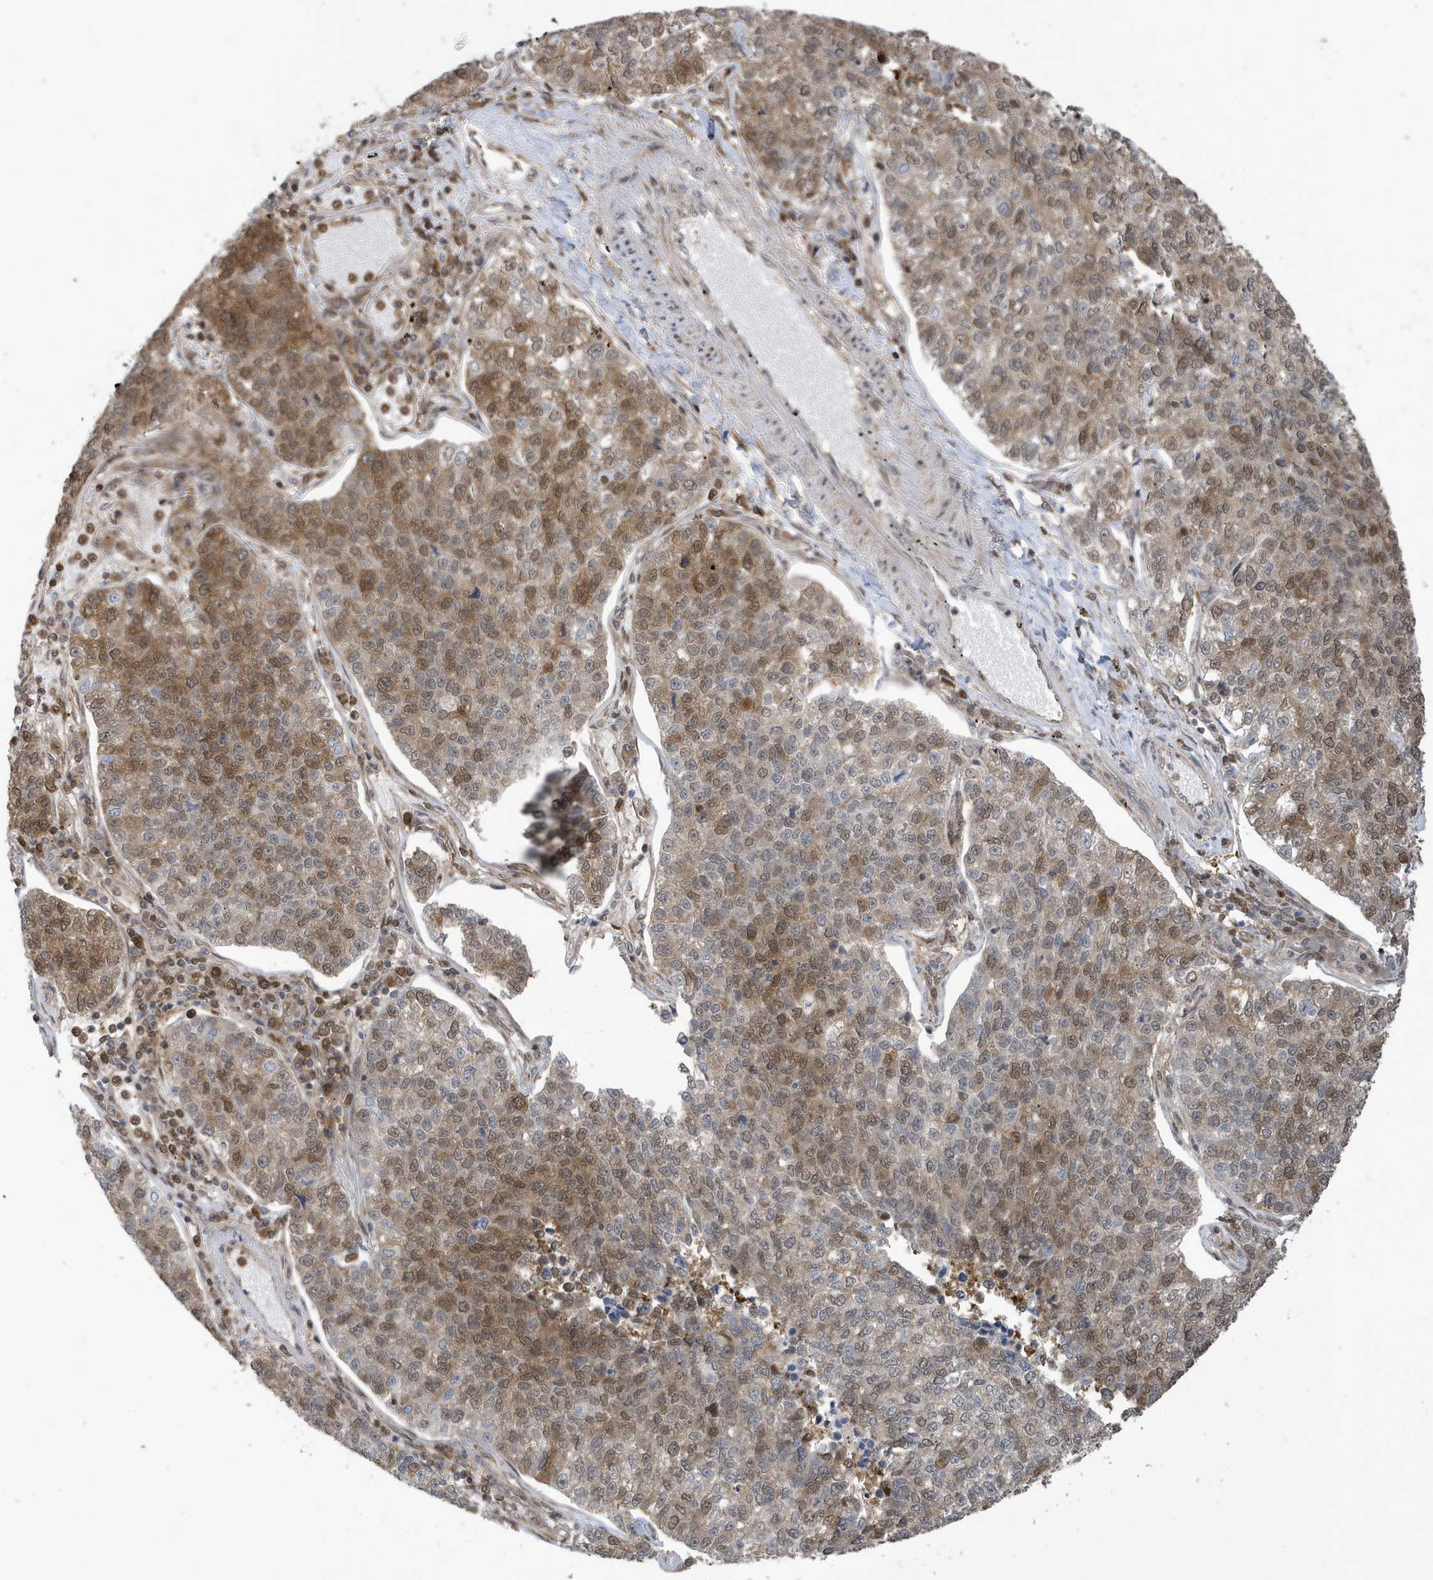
{"staining": {"intensity": "moderate", "quantity": ">75%", "location": "cytoplasmic/membranous,nuclear"}, "tissue": "lung cancer", "cell_type": "Tumor cells", "image_type": "cancer", "snomed": [{"axis": "morphology", "description": "Adenocarcinoma, NOS"}, {"axis": "topography", "description": "Lung"}], "caption": "Immunohistochemical staining of human lung cancer (adenocarcinoma) displays moderate cytoplasmic/membranous and nuclear protein staining in approximately >75% of tumor cells. Nuclei are stained in blue.", "gene": "UBQLN1", "patient": {"sex": "male", "age": 49}}